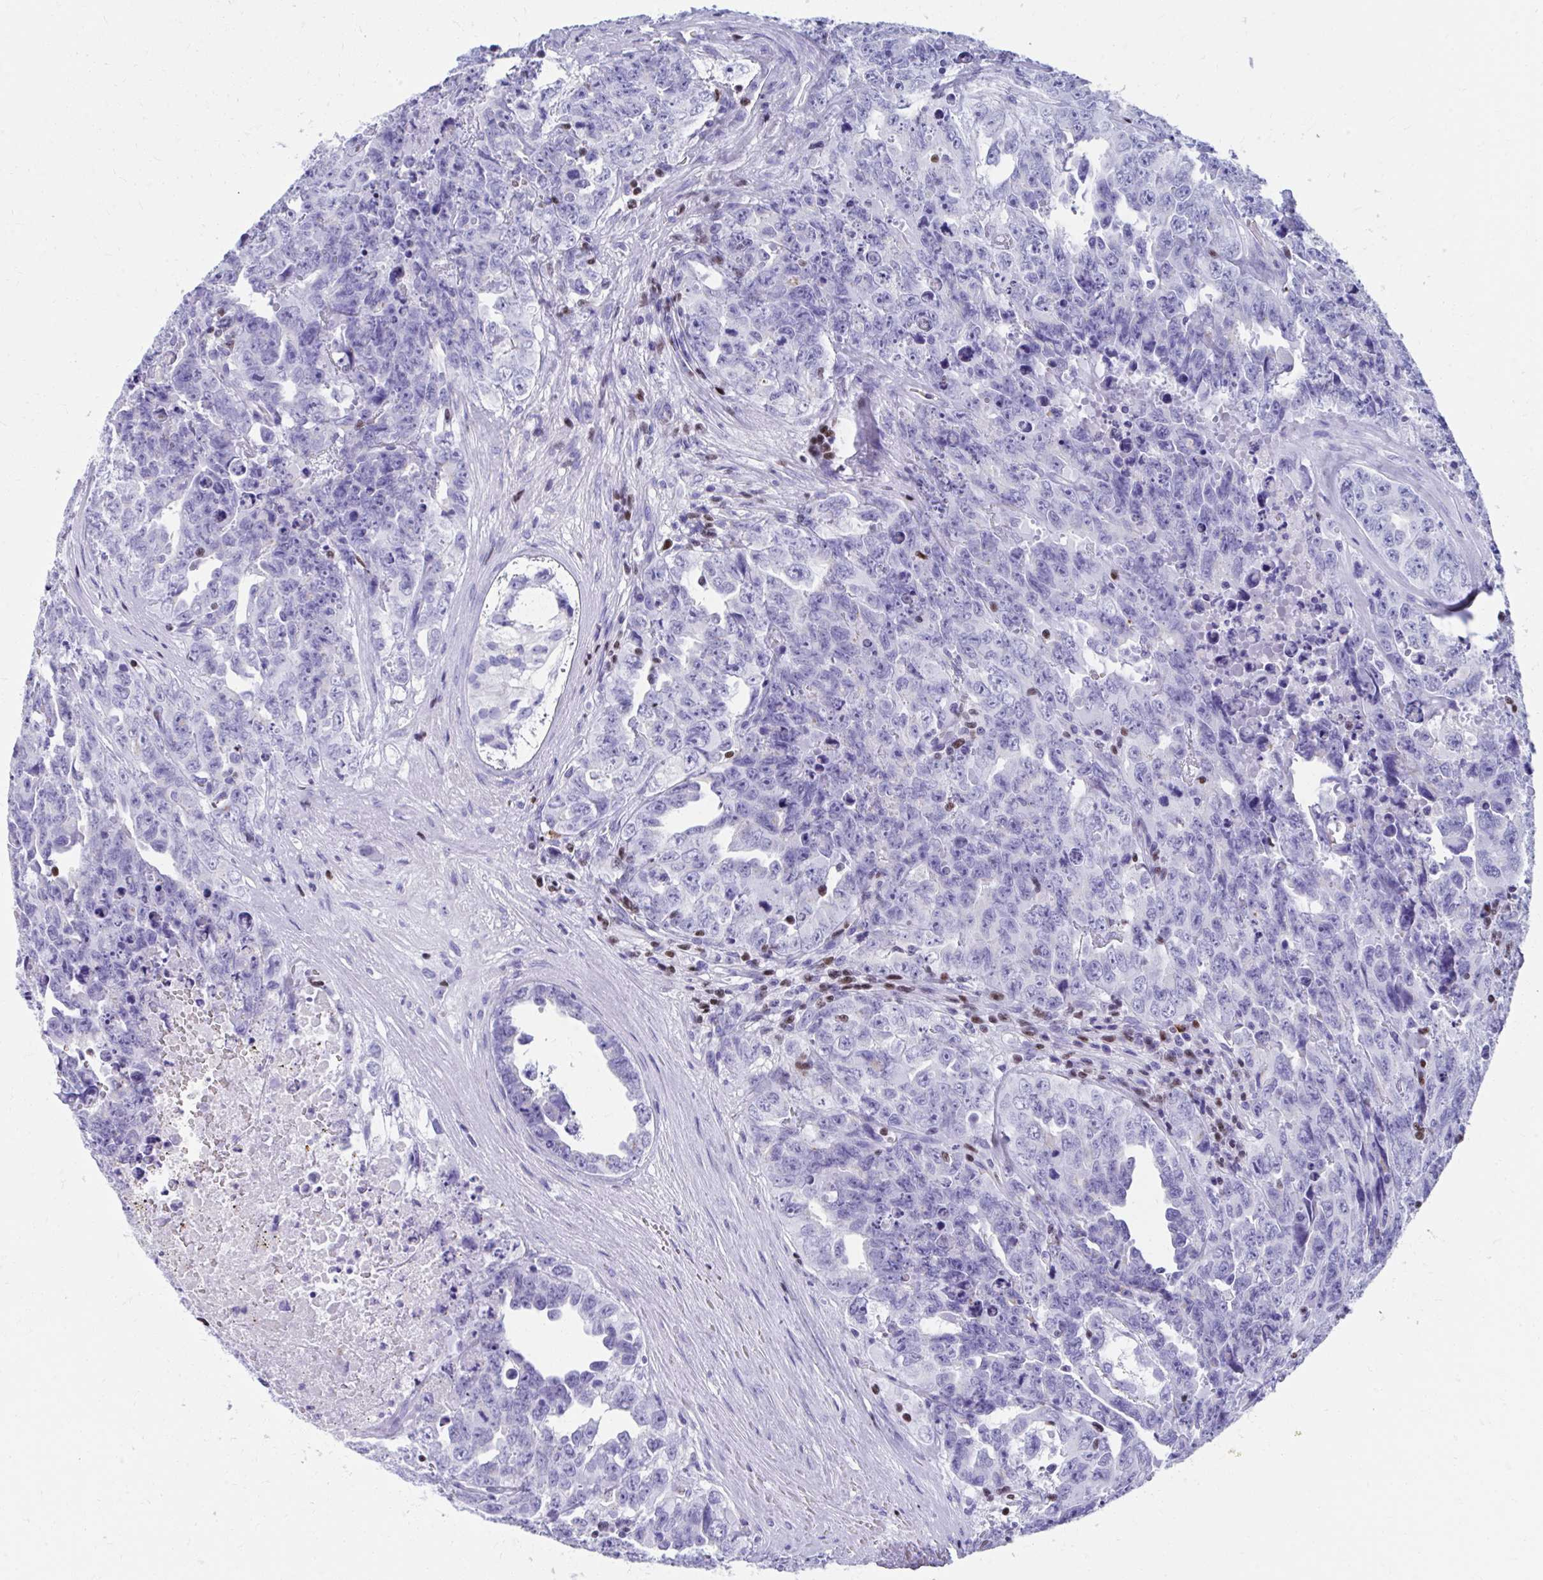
{"staining": {"intensity": "negative", "quantity": "none", "location": "none"}, "tissue": "testis cancer", "cell_type": "Tumor cells", "image_type": "cancer", "snomed": [{"axis": "morphology", "description": "Carcinoma, Embryonal, NOS"}, {"axis": "topography", "description": "Testis"}], "caption": "IHC of human testis embryonal carcinoma displays no positivity in tumor cells.", "gene": "RUNX3", "patient": {"sex": "male", "age": 24}}